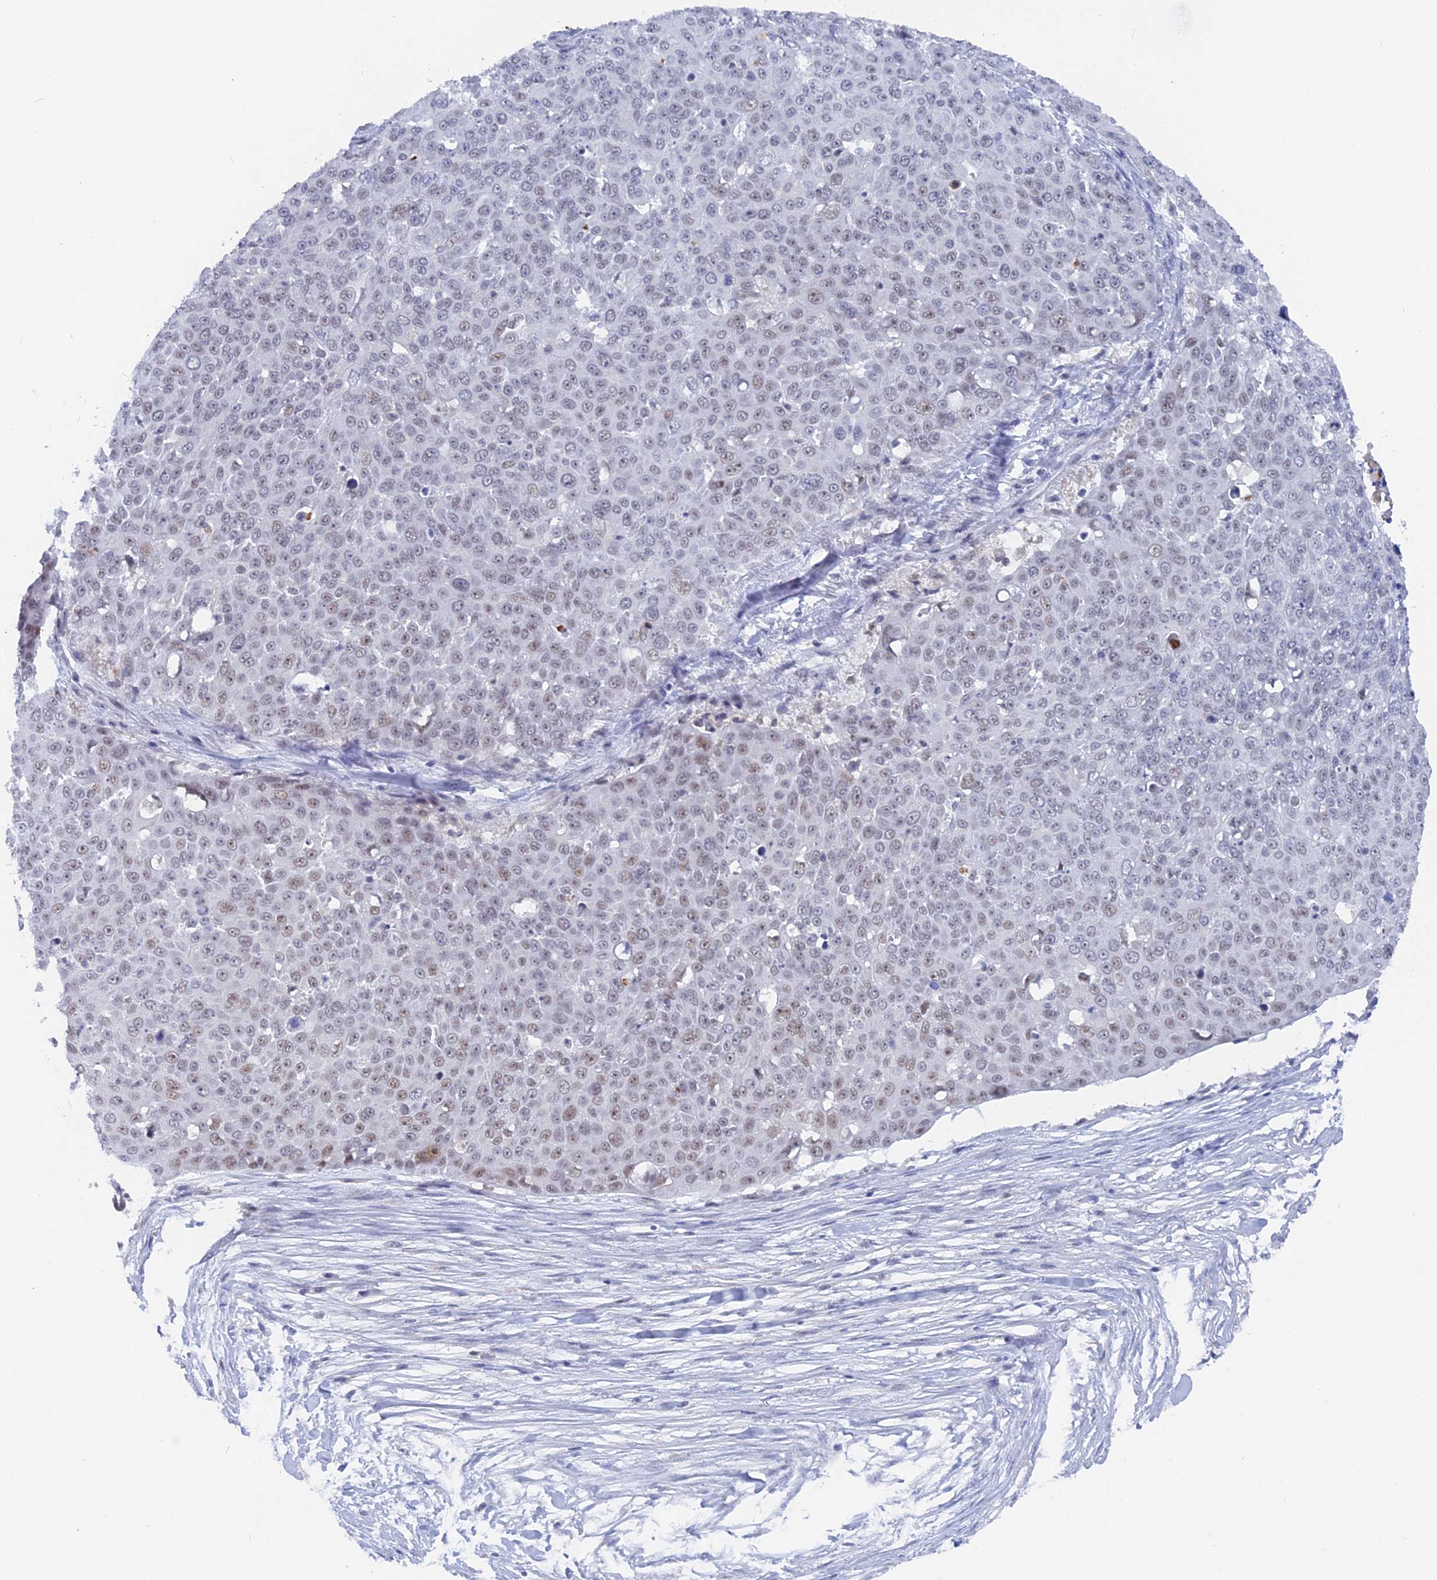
{"staining": {"intensity": "weak", "quantity": "25%-75%", "location": "nuclear"}, "tissue": "skin cancer", "cell_type": "Tumor cells", "image_type": "cancer", "snomed": [{"axis": "morphology", "description": "Squamous cell carcinoma, NOS"}, {"axis": "topography", "description": "Skin"}], "caption": "Immunohistochemistry (IHC) (DAB (3,3'-diaminobenzidine)) staining of human skin cancer exhibits weak nuclear protein positivity in approximately 25%-75% of tumor cells.", "gene": "BRD2", "patient": {"sex": "male", "age": 71}}